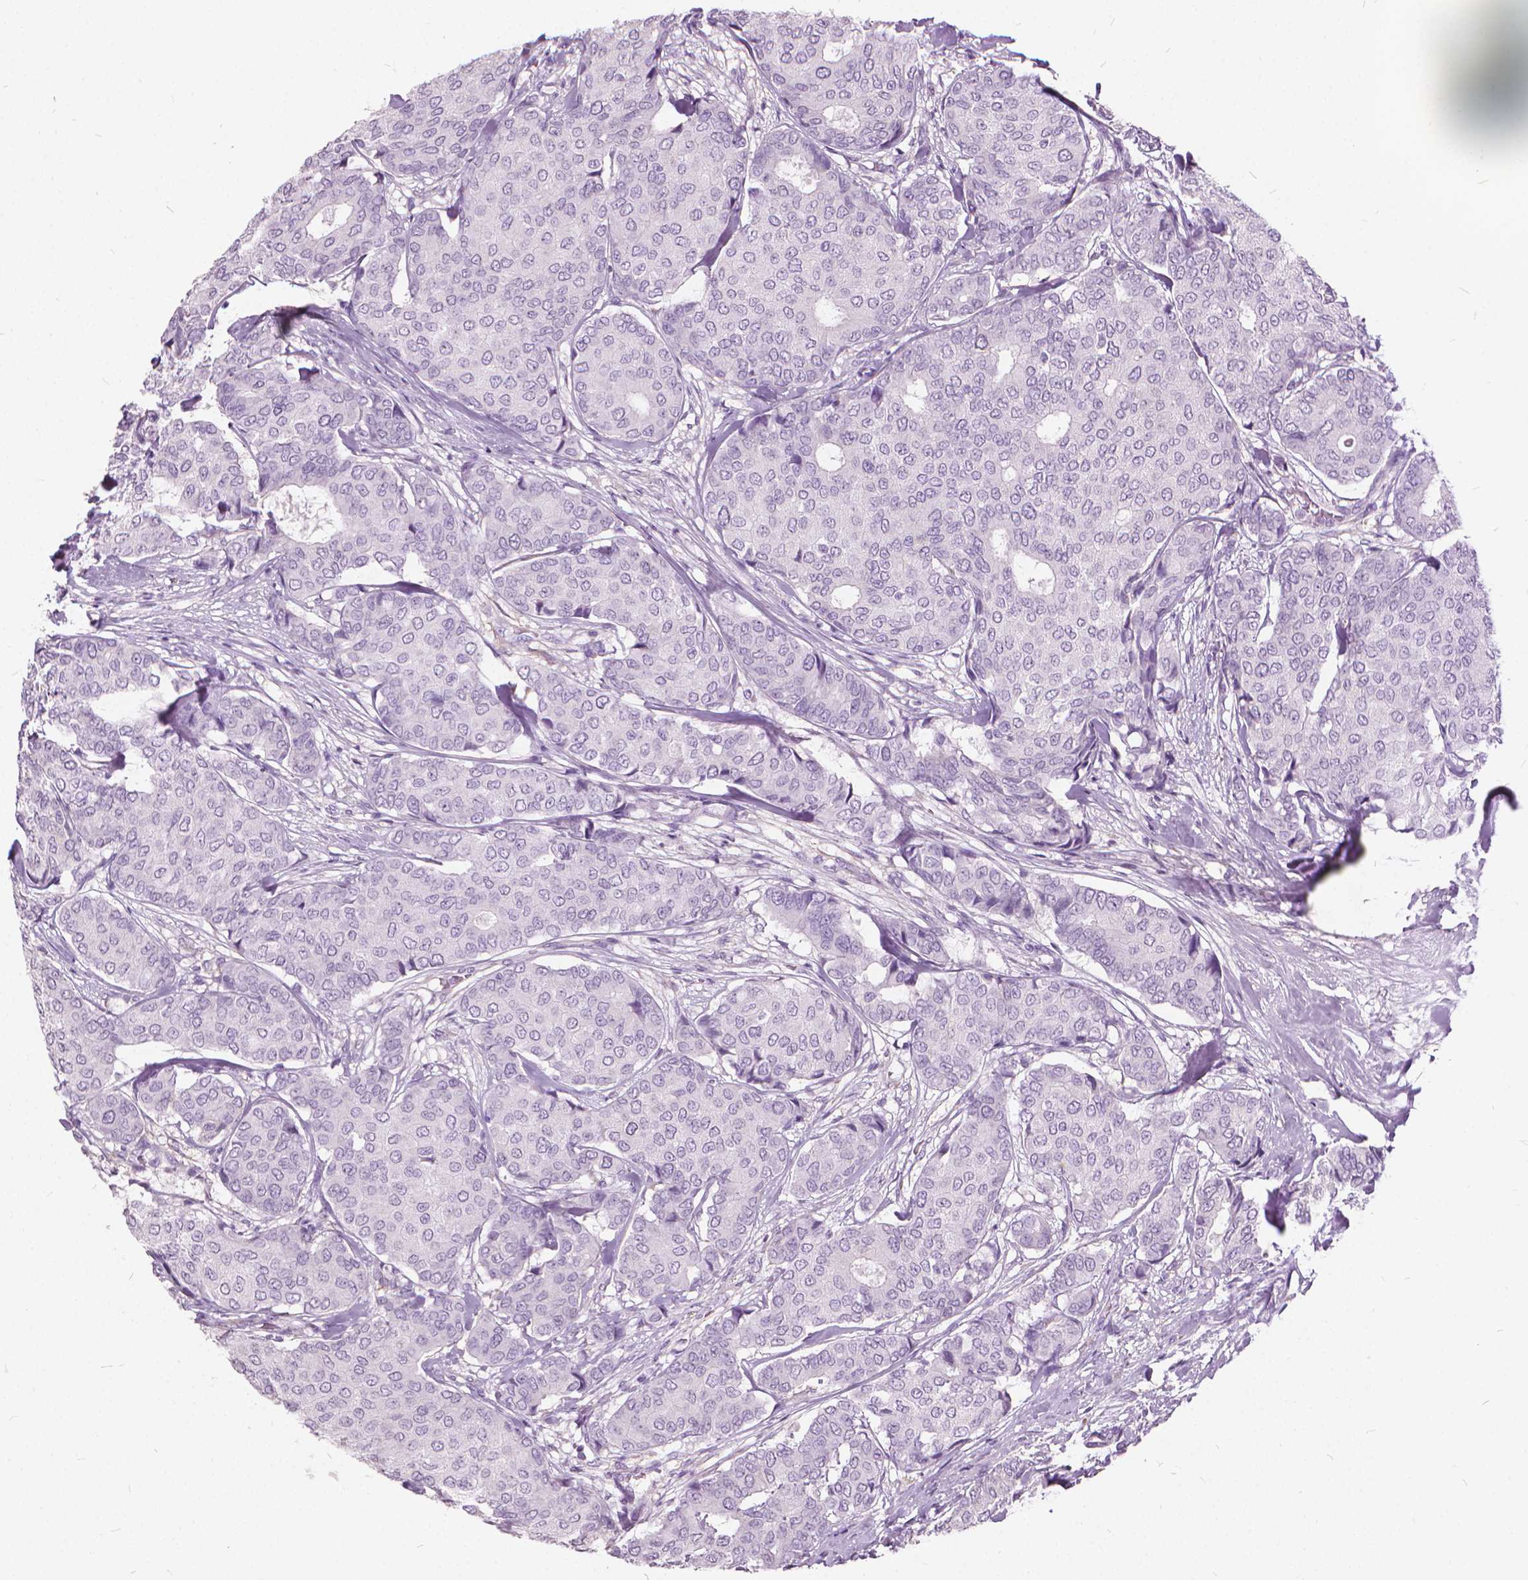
{"staining": {"intensity": "negative", "quantity": "none", "location": "none"}, "tissue": "breast cancer", "cell_type": "Tumor cells", "image_type": "cancer", "snomed": [{"axis": "morphology", "description": "Duct carcinoma"}, {"axis": "topography", "description": "Breast"}], "caption": "Tumor cells show no significant expression in breast intraductal carcinoma.", "gene": "DNM1", "patient": {"sex": "female", "age": 75}}